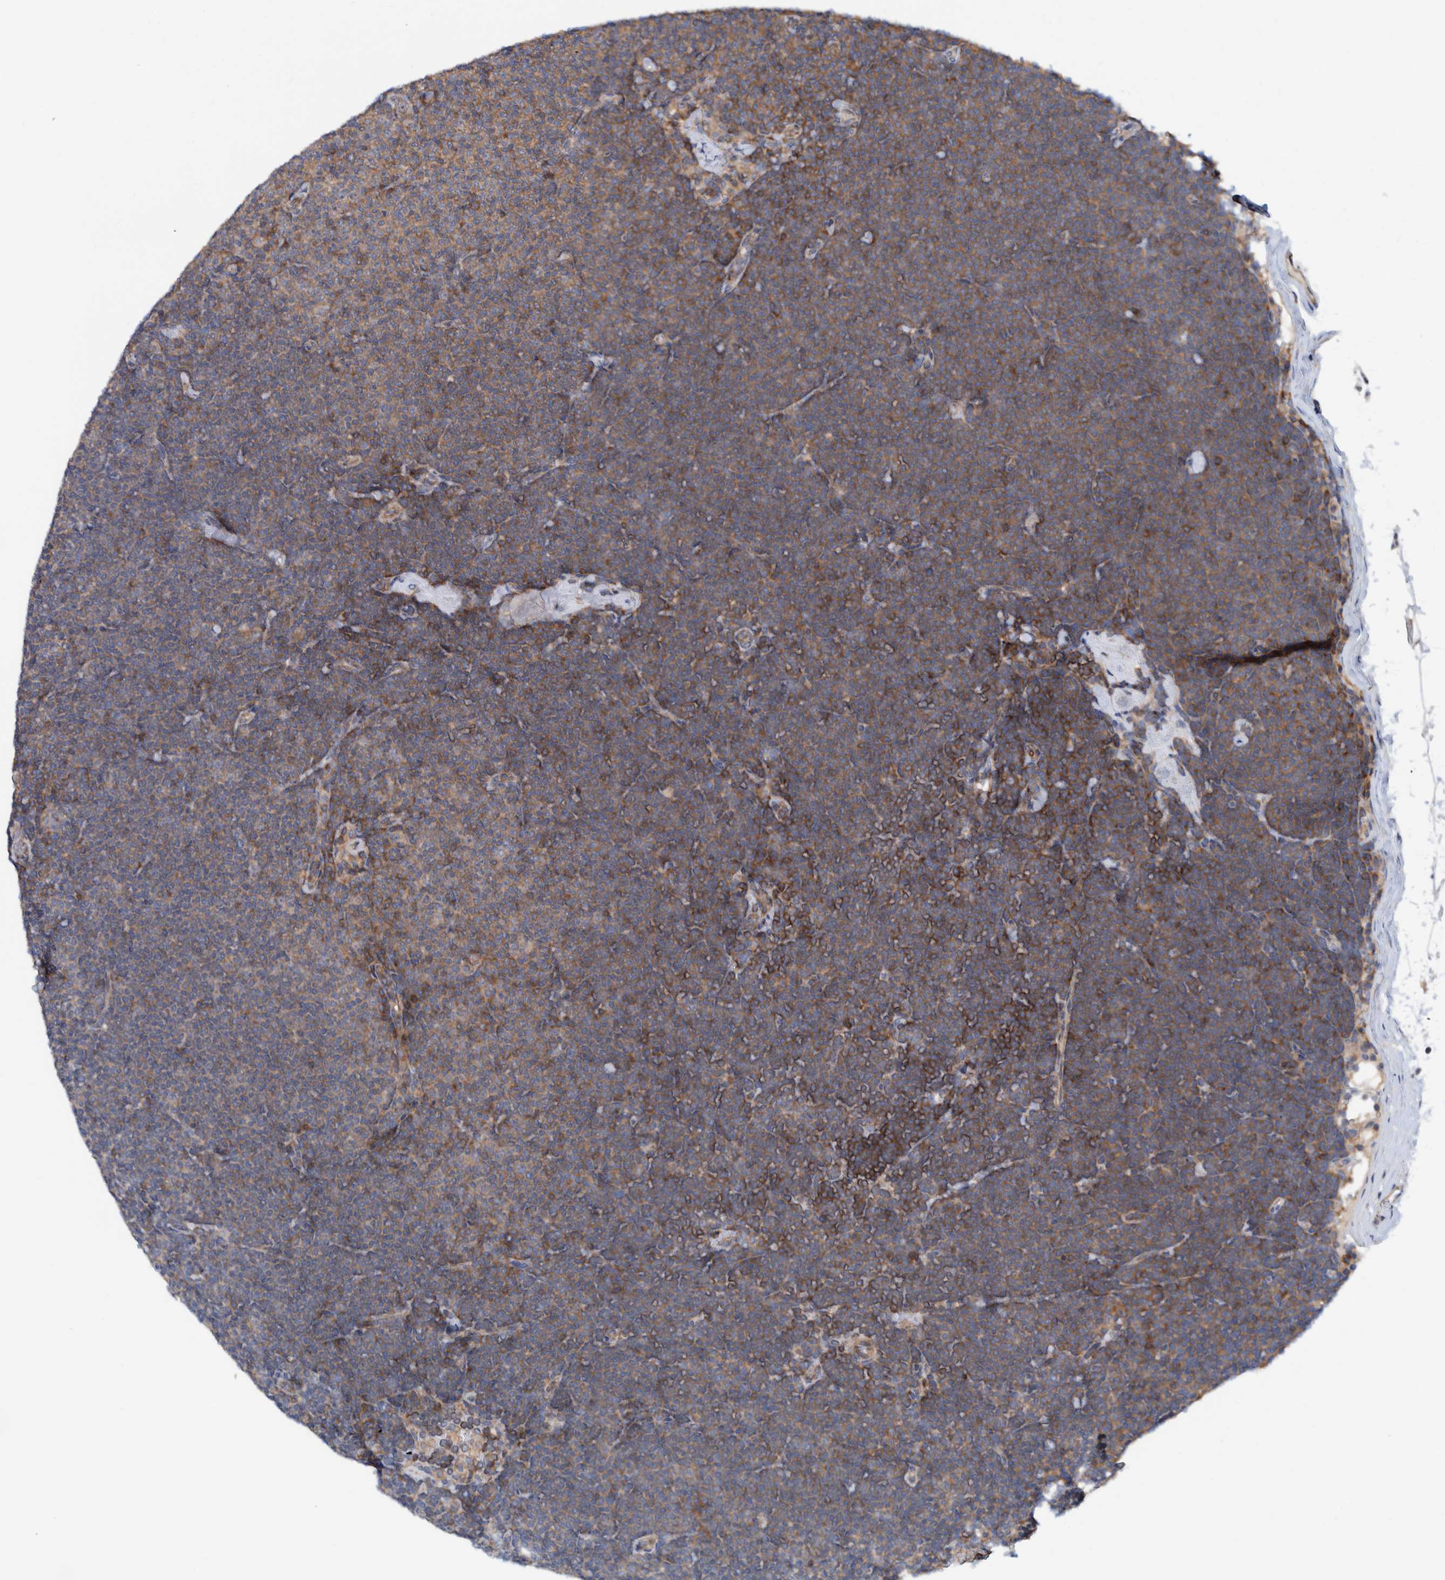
{"staining": {"intensity": "moderate", "quantity": "25%-75%", "location": "cytoplasmic/membranous"}, "tissue": "lymphoma", "cell_type": "Tumor cells", "image_type": "cancer", "snomed": [{"axis": "morphology", "description": "Malignant lymphoma, non-Hodgkin's type, Low grade"}, {"axis": "topography", "description": "Lymph node"}], "caption": "Moderate cytoplasmic/membranous expression for a protein is appreciated in approximately 25%-75% of tumor cells of lymphoma using IHC.", "gene": "CCM2", "patient": {"sex": "female", "age": 53}}